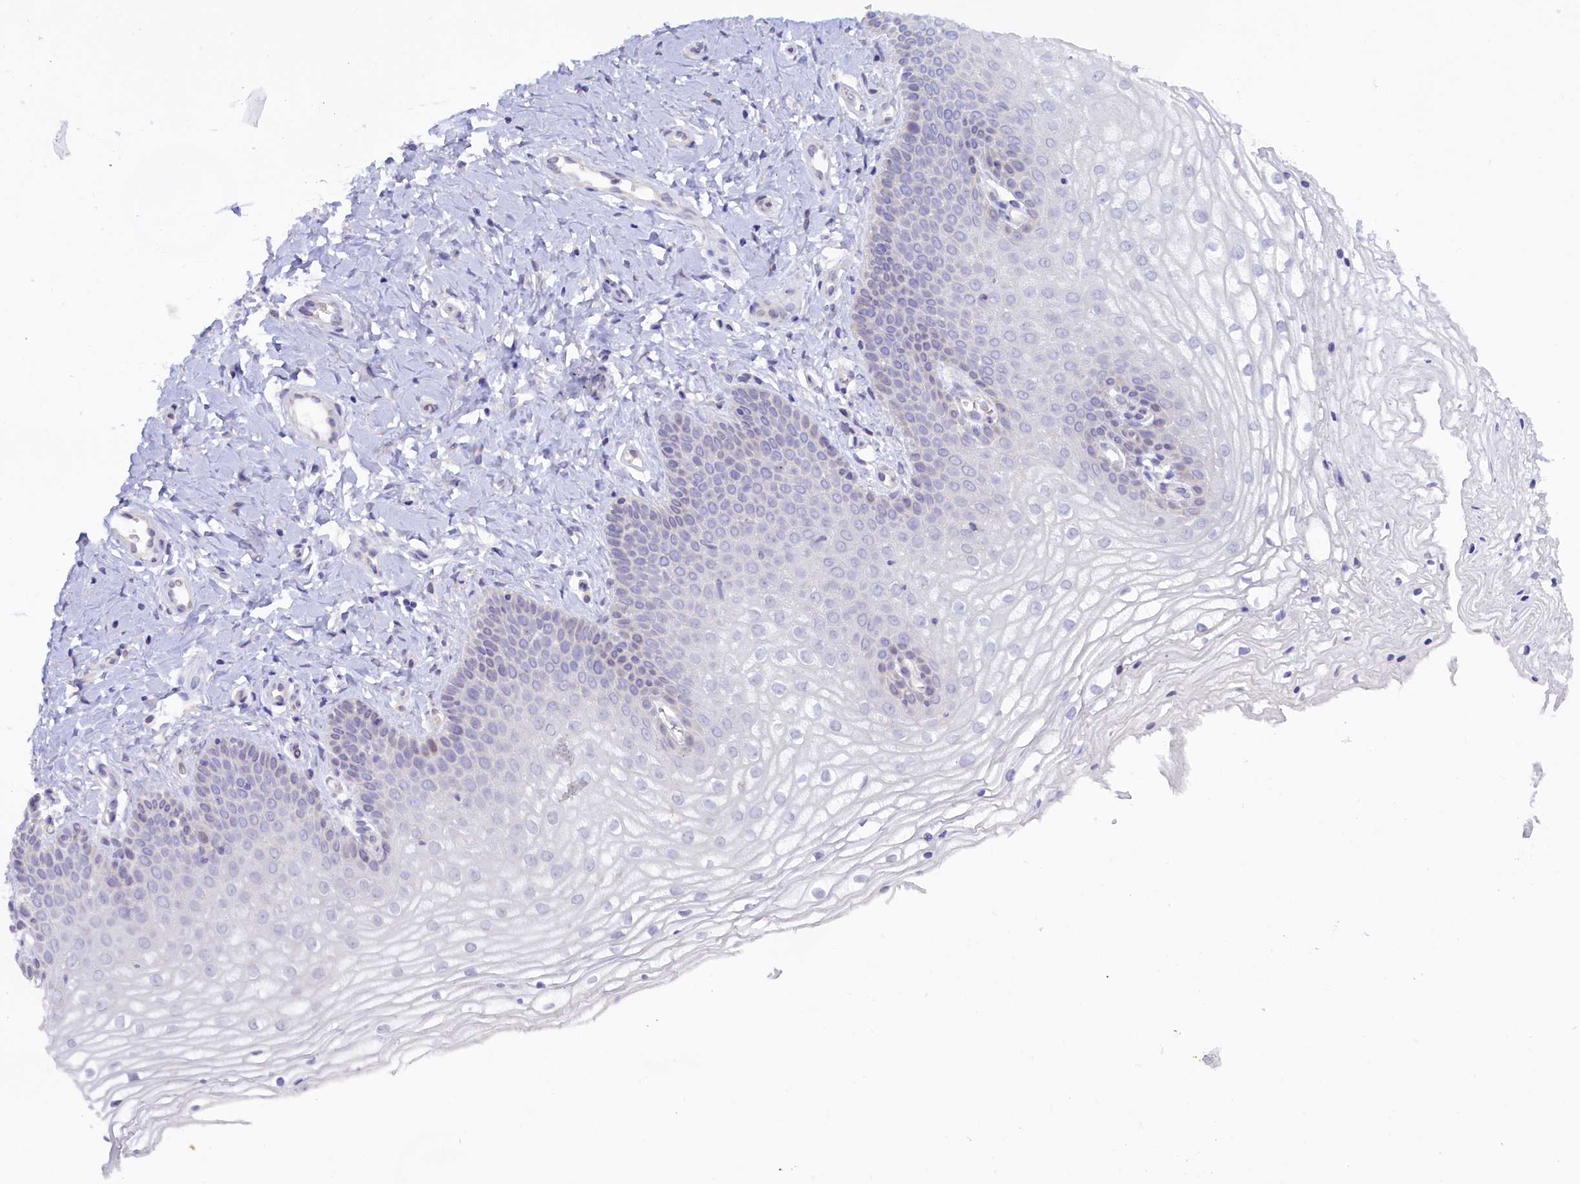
{"staining": {"intensity": "negative", "quantity": "none", "location": "none"}, "tissue": "vagina", "cell_type": "Squamous epithelial cells", "image_type": "normal", "snomed": [{"axis": "morphology", "description": "Normal tissue, NOS"}, {"axis": "topography", "description": "Vagina"}], "caption": "DAB (3,3'-diaminobenzidine) immunohistochemical staining of normal human vagina reveals no significant positivity in squamous epithelial cells. (IHC, brightfield microscopy, high magnification).", "gene": "HYKK", "patient": {"sex": "female", "age": 68}}